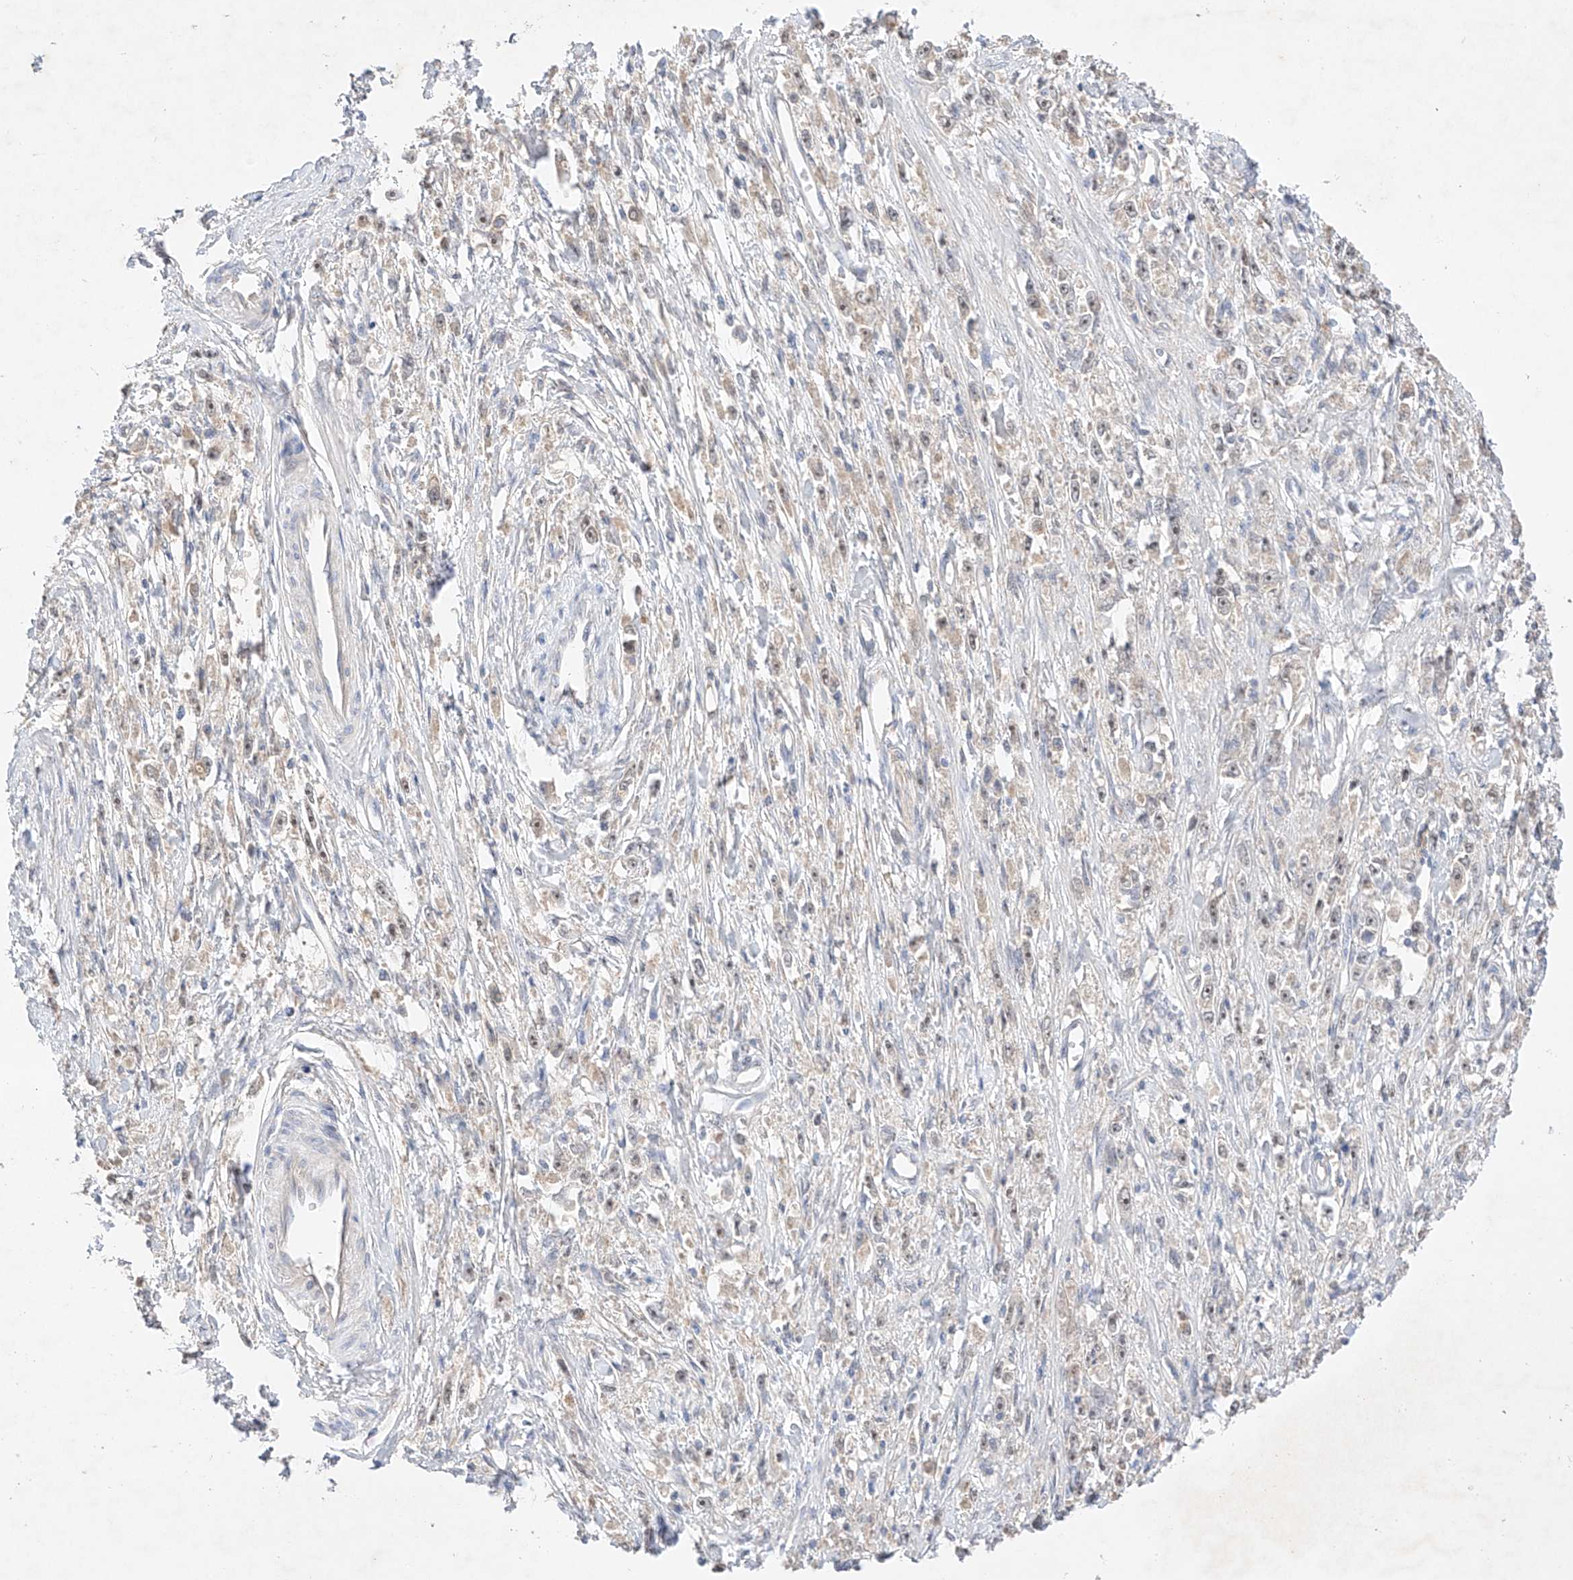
{"staining": {"intensity": "weak", "quantity": "<25%", "location": "cytoplasmic/membranous"}, "tissue": "stomach cancer", "cell_type": "Tumor cells", "image_type": "cancer", "snomed": [{"axis": "morphology", "description": "Adenocarcinoma, NOS"}, {"axis": "topography", "description": "Stomach"}], "caption": "There is no significant expression in tumor cells of stomach cancer.", "gene": "IL22RA2", "patient": {"sex": "female", "age": 59}}